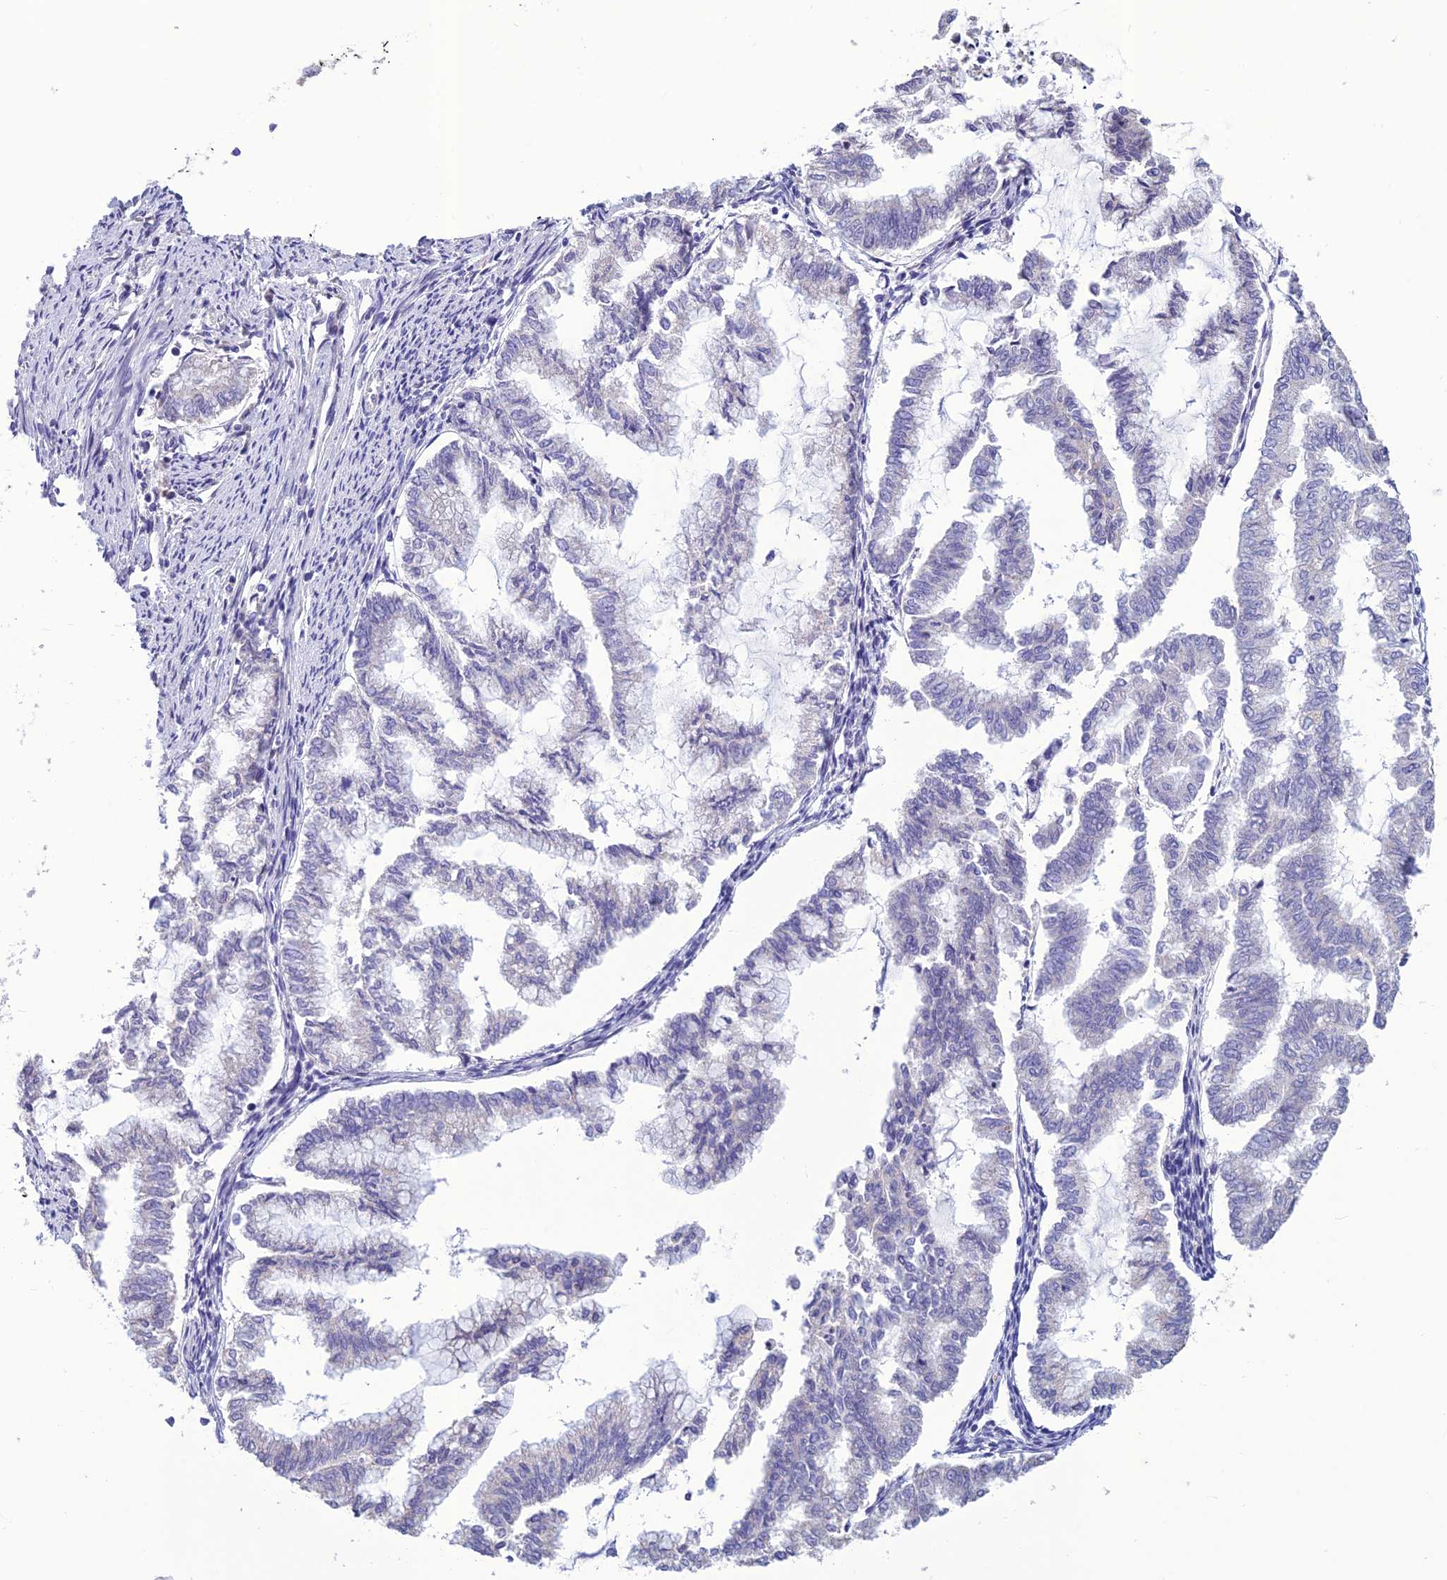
{"staining": {"intensity": "negative", "quantity": "none", "location": "none"}, "tissue": "endometrial cancer", "cell_type": "Tumor cells", "image_type": "cancer", "snomed": [{"axis": "morphology", "description": "Adenocarcinoma, NOS"}, {"axis": "topography", "description": "Endometrium"}], "caption": "This is a micrograph of IHC staining of endometrial adenocarcinoma, which shows no expression in tumor cells.", "gene": "BHMT2", "patient": {"sex": "female", "age": 79}}